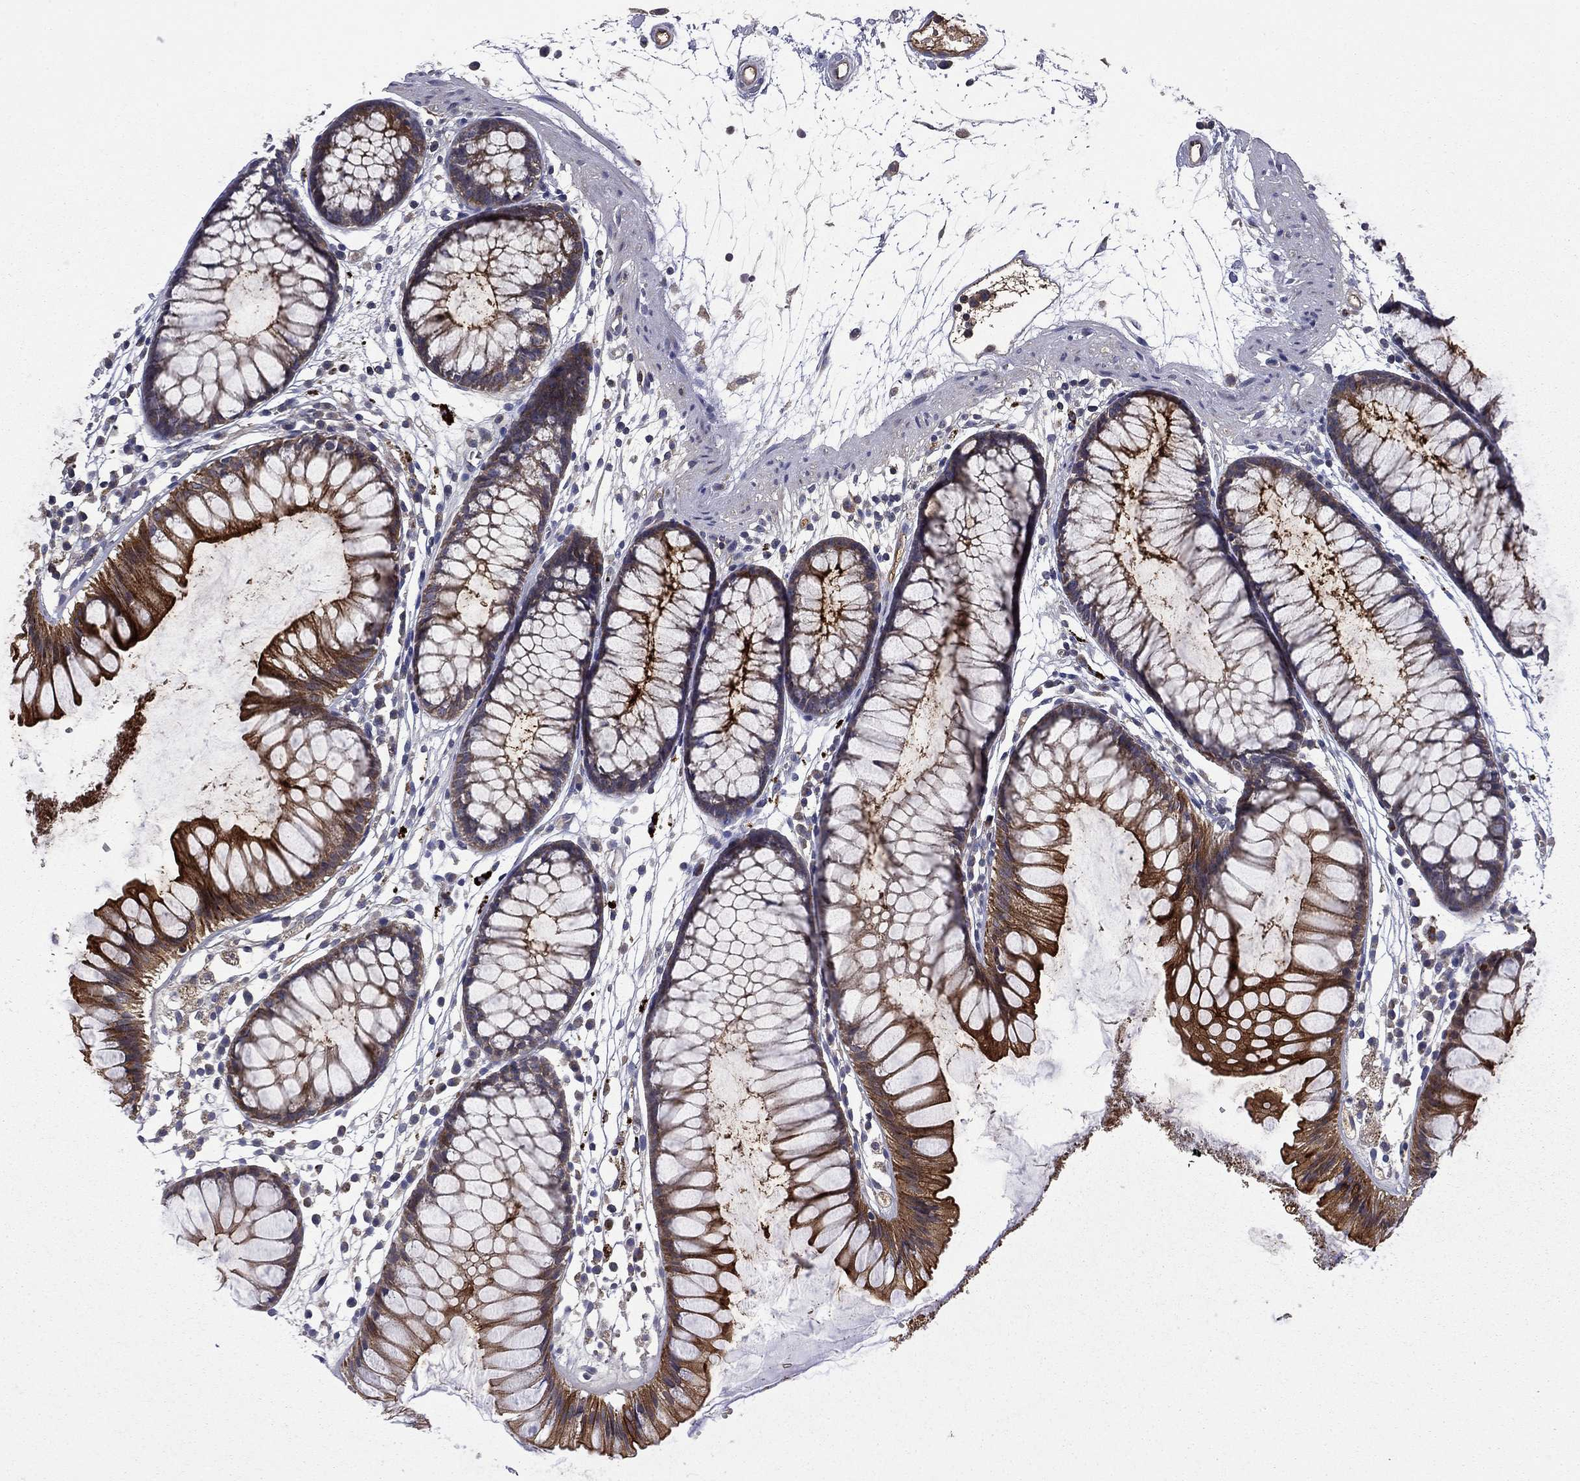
{"staining": {"intensity": "negative", "quantity": "none", "location": "none"}, "tissue": "colon", "cell_type": "Endothelial cells", "image_type": "normal", "snomed": [{"axis": "morphology", "description": "Normal tissue, NOS"}, {"axis": "morphology", "description": "Adenocarcinoma, NOS"}, {"axis": "topography", "description": "Colon"}], "caption": "Colon was stained to show a protein in brown. There is no significant expression in endothelial cells. (Stains: DAB IHC with hematoxylin counter stain, Microscopy: brightfield microscopy at high magnification).", "gene": "CEACAM7", "patient": {"sex": "male", "age": 65}}